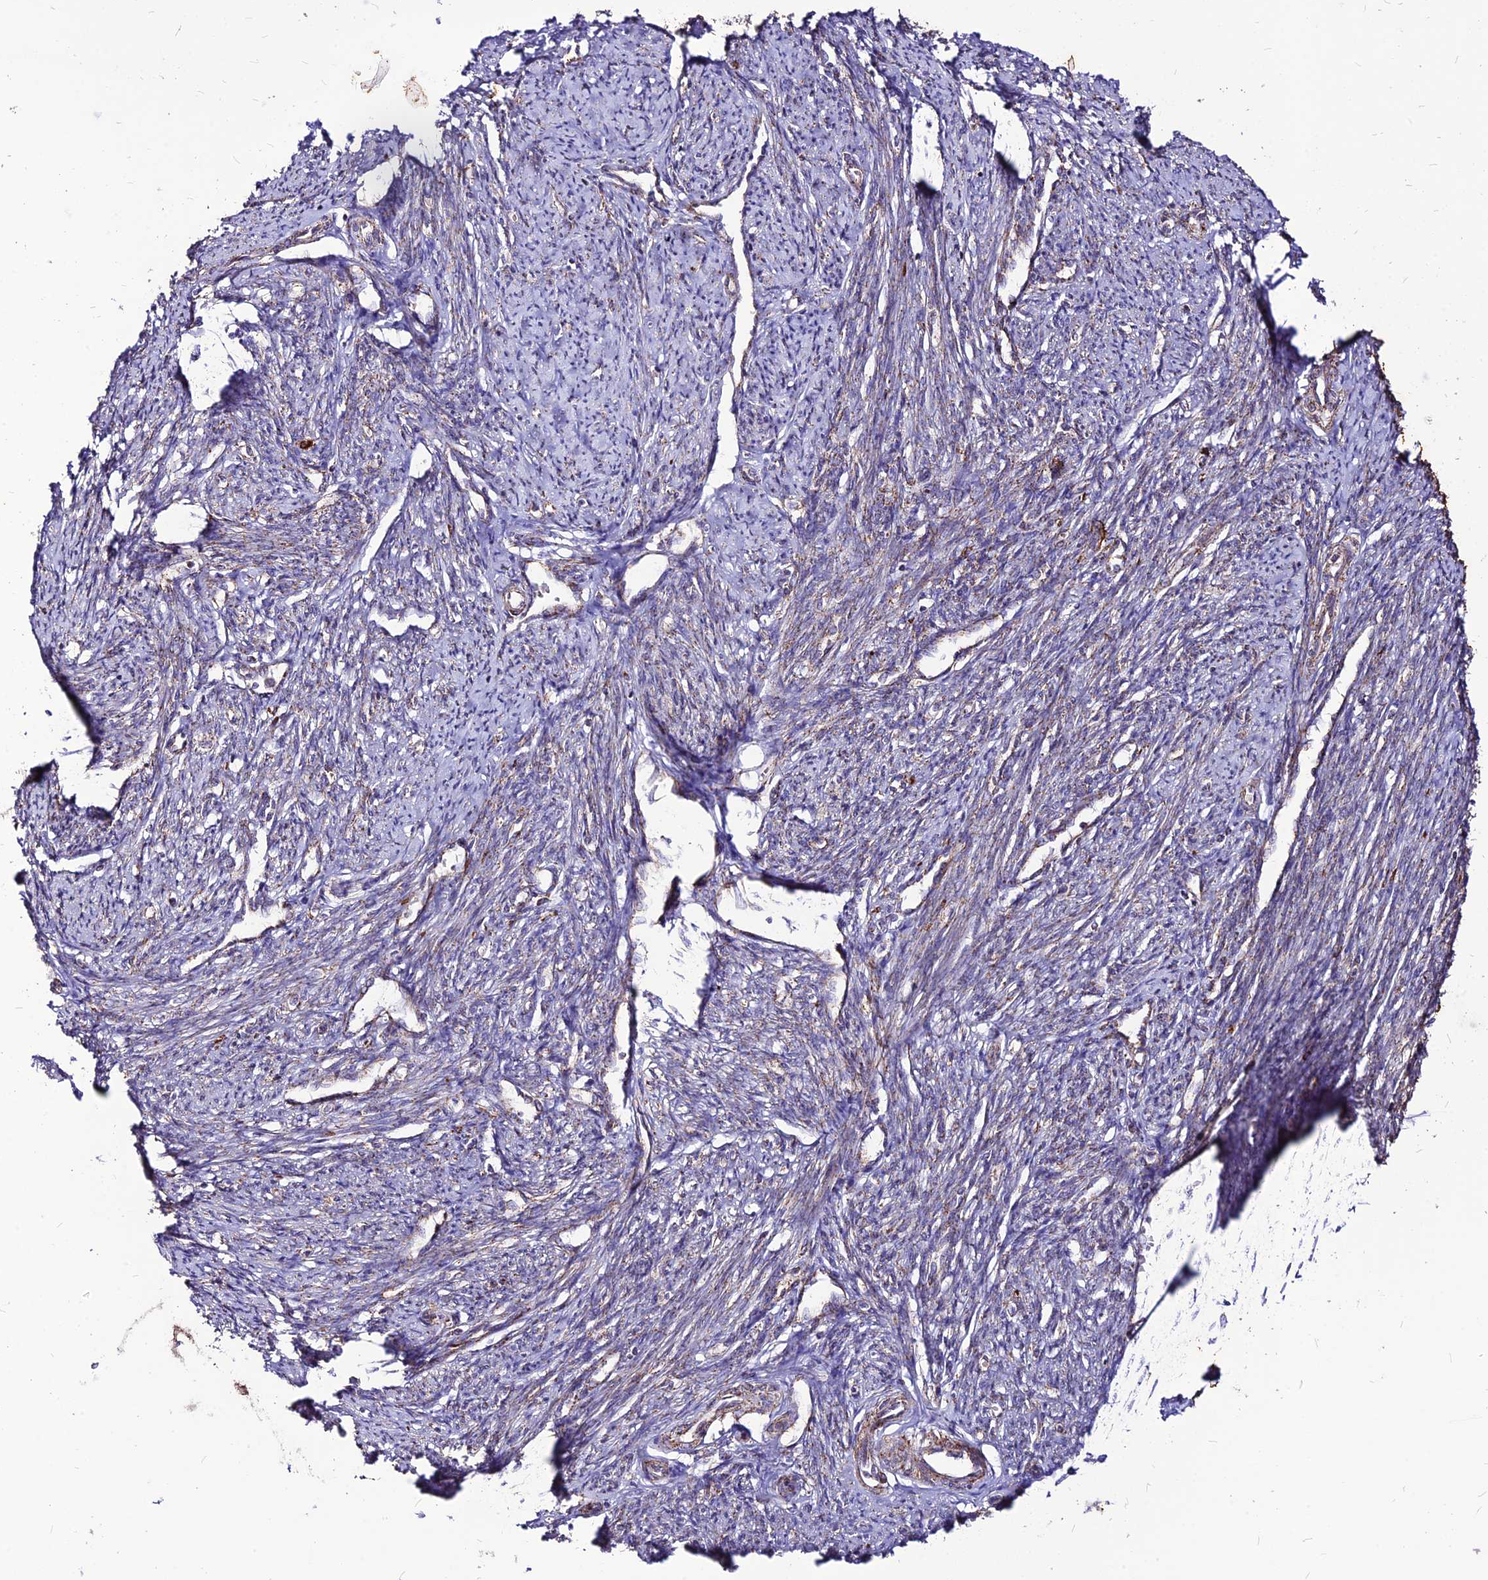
{"staining": {"intensity": "moderate", "quantity": "25%-75%", "location": "cytoplasmic/membranous"}, "tissue": "smooth muscle", "cell_type": "Smooth muscle cells", "image_type": "normal", "snomed": [{"axis": "morphology", "description": "Normal tissue, NOS"}, {"axis": "topography", "description": "Smooth muscle"}, {"axis": "topography", "description": "Uterus"}], "caption": "An immunohistochemistry (IHC) histopathology image of benign tissue is shown. Protein staining in brown labels moderate cytoplasmic/membranous positivity in smooth muscle within smooth muscle cells. The staining was performed using DAB (3,3'-diaminobenzidine) to visualize the protein expression in brown, while the nuclei were stained in blue with hematoxylin (Magnification: 20x).", "gene": "ECI1", "patient": {"sex": "female", "age": 59}}